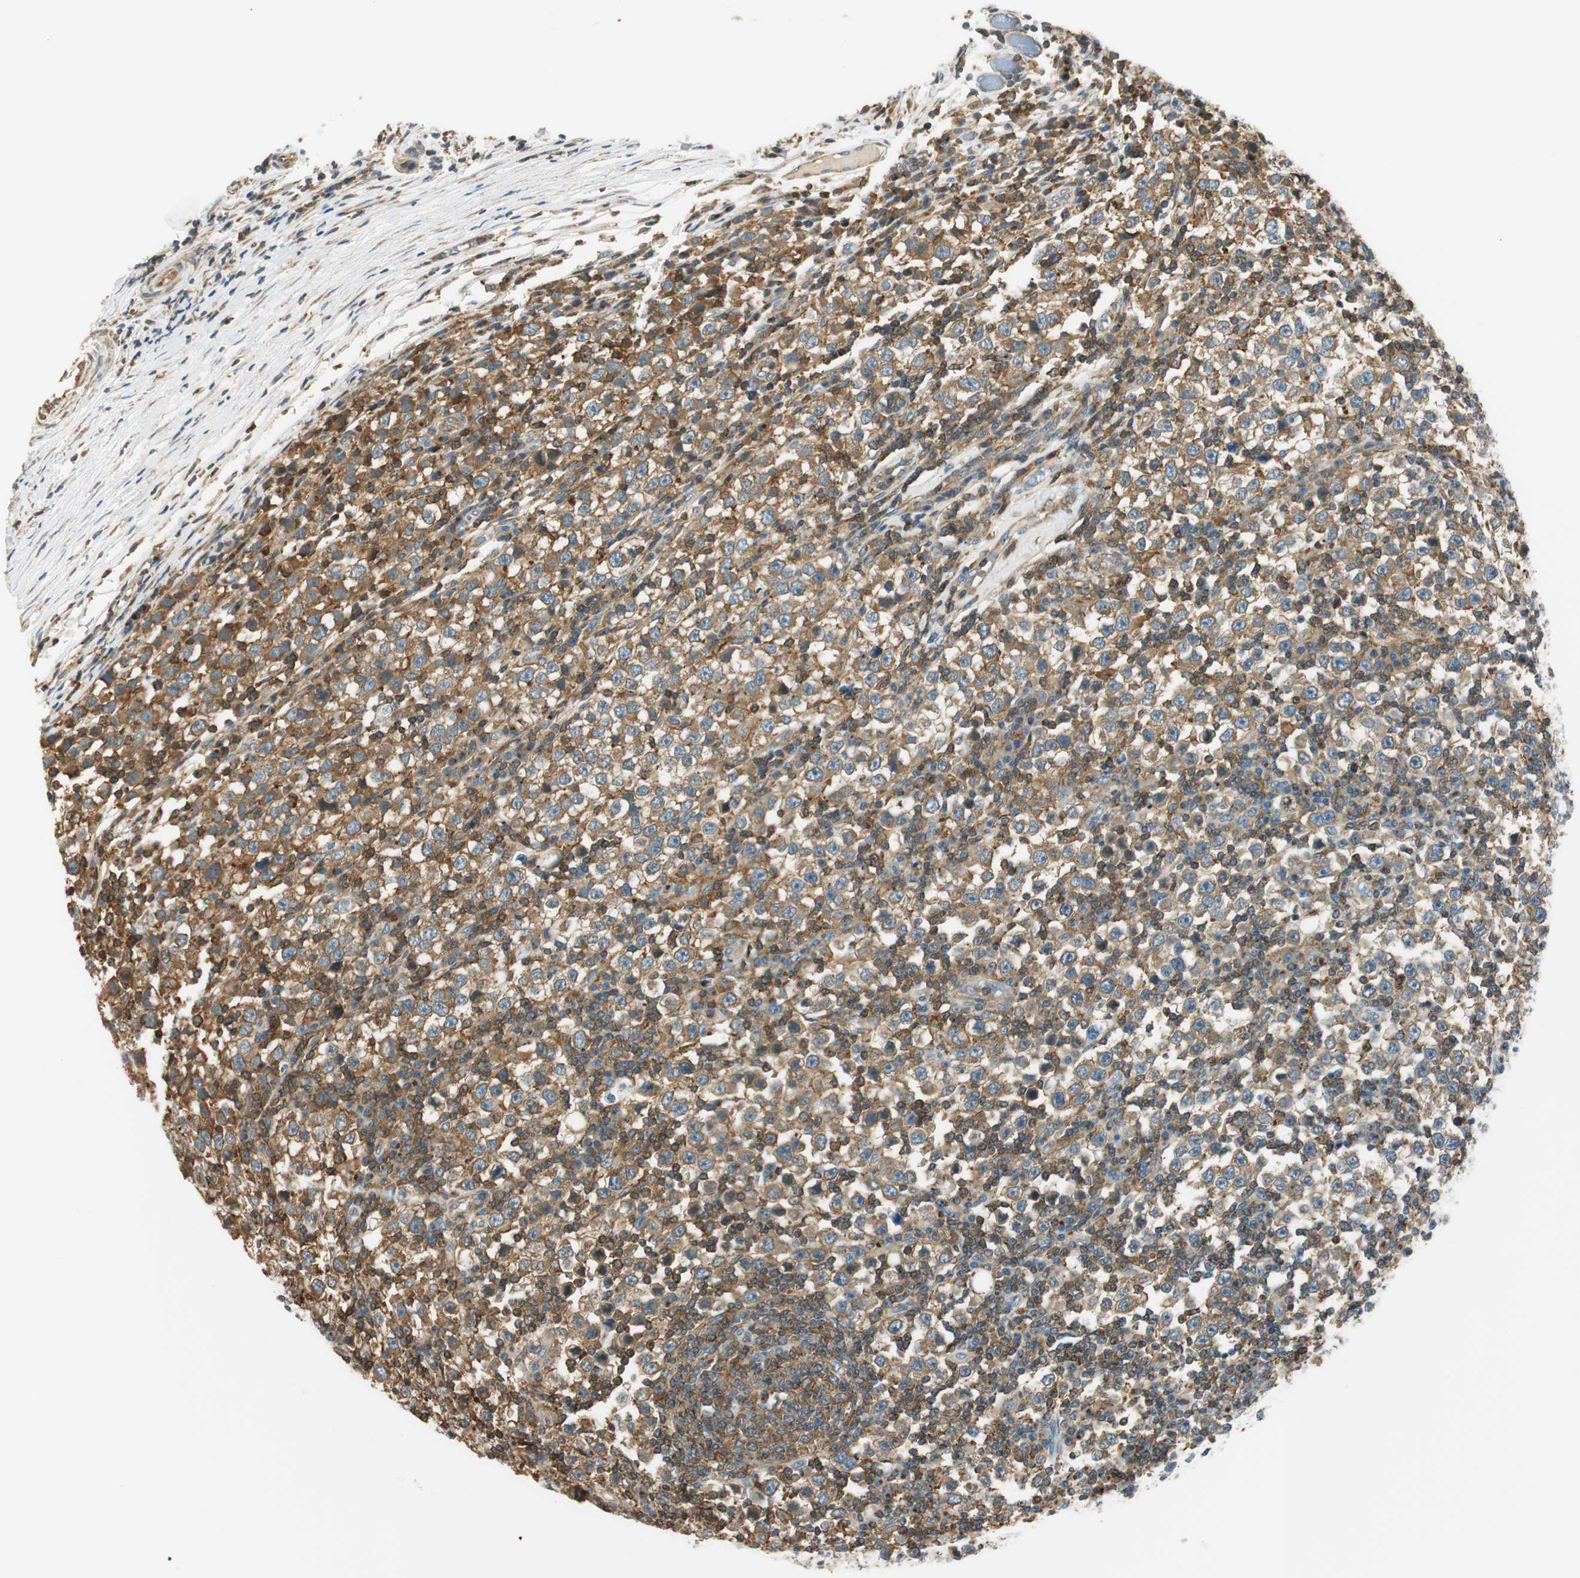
{"staining": {"intensity": "moderate", "quantity": ">75%", "location": "cytoplasmic/membranous"}, "tissue": "testis cancer", "cell_type": "Tumor cells", "image_type": "cancer", "snomed": [{"axis": "morphology", "description": "Seminoma, NOS"}, {"axis": "topography", "description": "Testis"}], "caption": "Immunohistochemical staining of seminoma (testis) reveals medium levels of moderate cytoplasmic/membranous expression in about >75% of tumor cells.", "gene": "PI4K2B", "patient": {"sex": "male", "age": 65}}